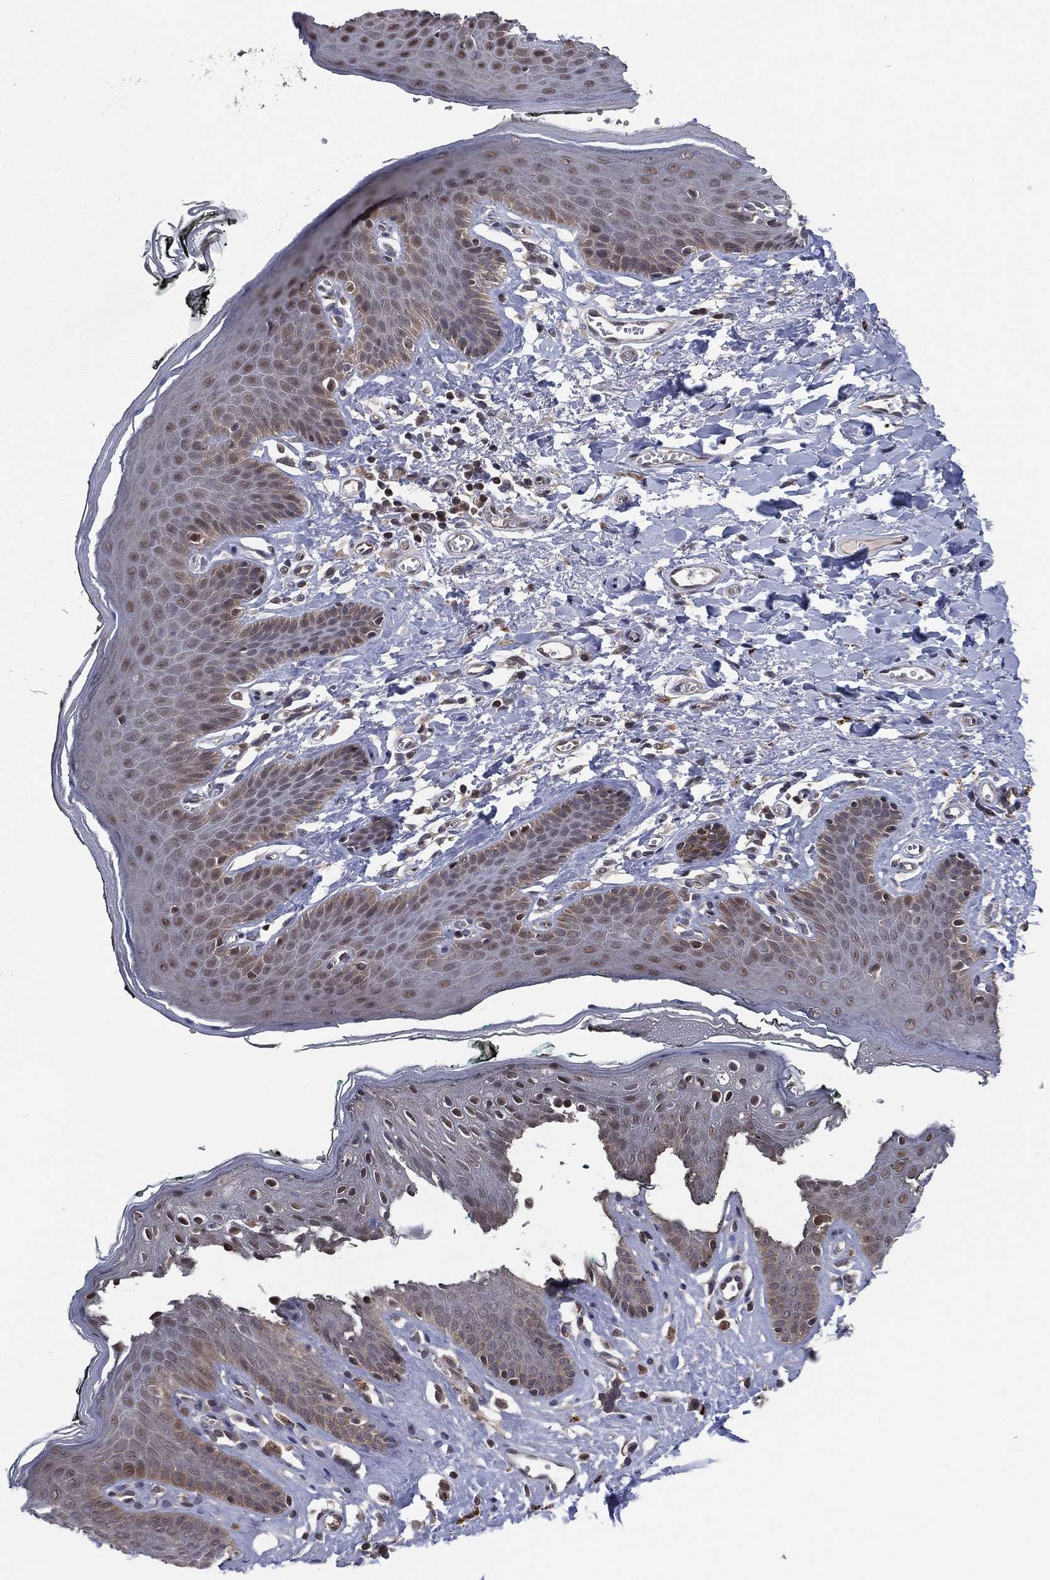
{"staining": {"intensity": "moderate", "quantity": "<25%", "location": "cytoplasmic/membranous,nuclear"}, "tissue": "vagina", "cell_type": "Squamous epithelial cells", "image_type": "normal", "snomed": [{"axis": "morphology", "description": "Normal tissue, NOS"}, {"axis": "topography", "description": "Vagina"}], "caption": "About <25% of squamous epithelial cells in benign vagina demonstrate moderate cytoplasmic/membranous,nuclear protein staining as visualized by brown immunohistochemical staining.", "gene": "ICOSLG", "patient": {"sex": "female", "age": 66}}